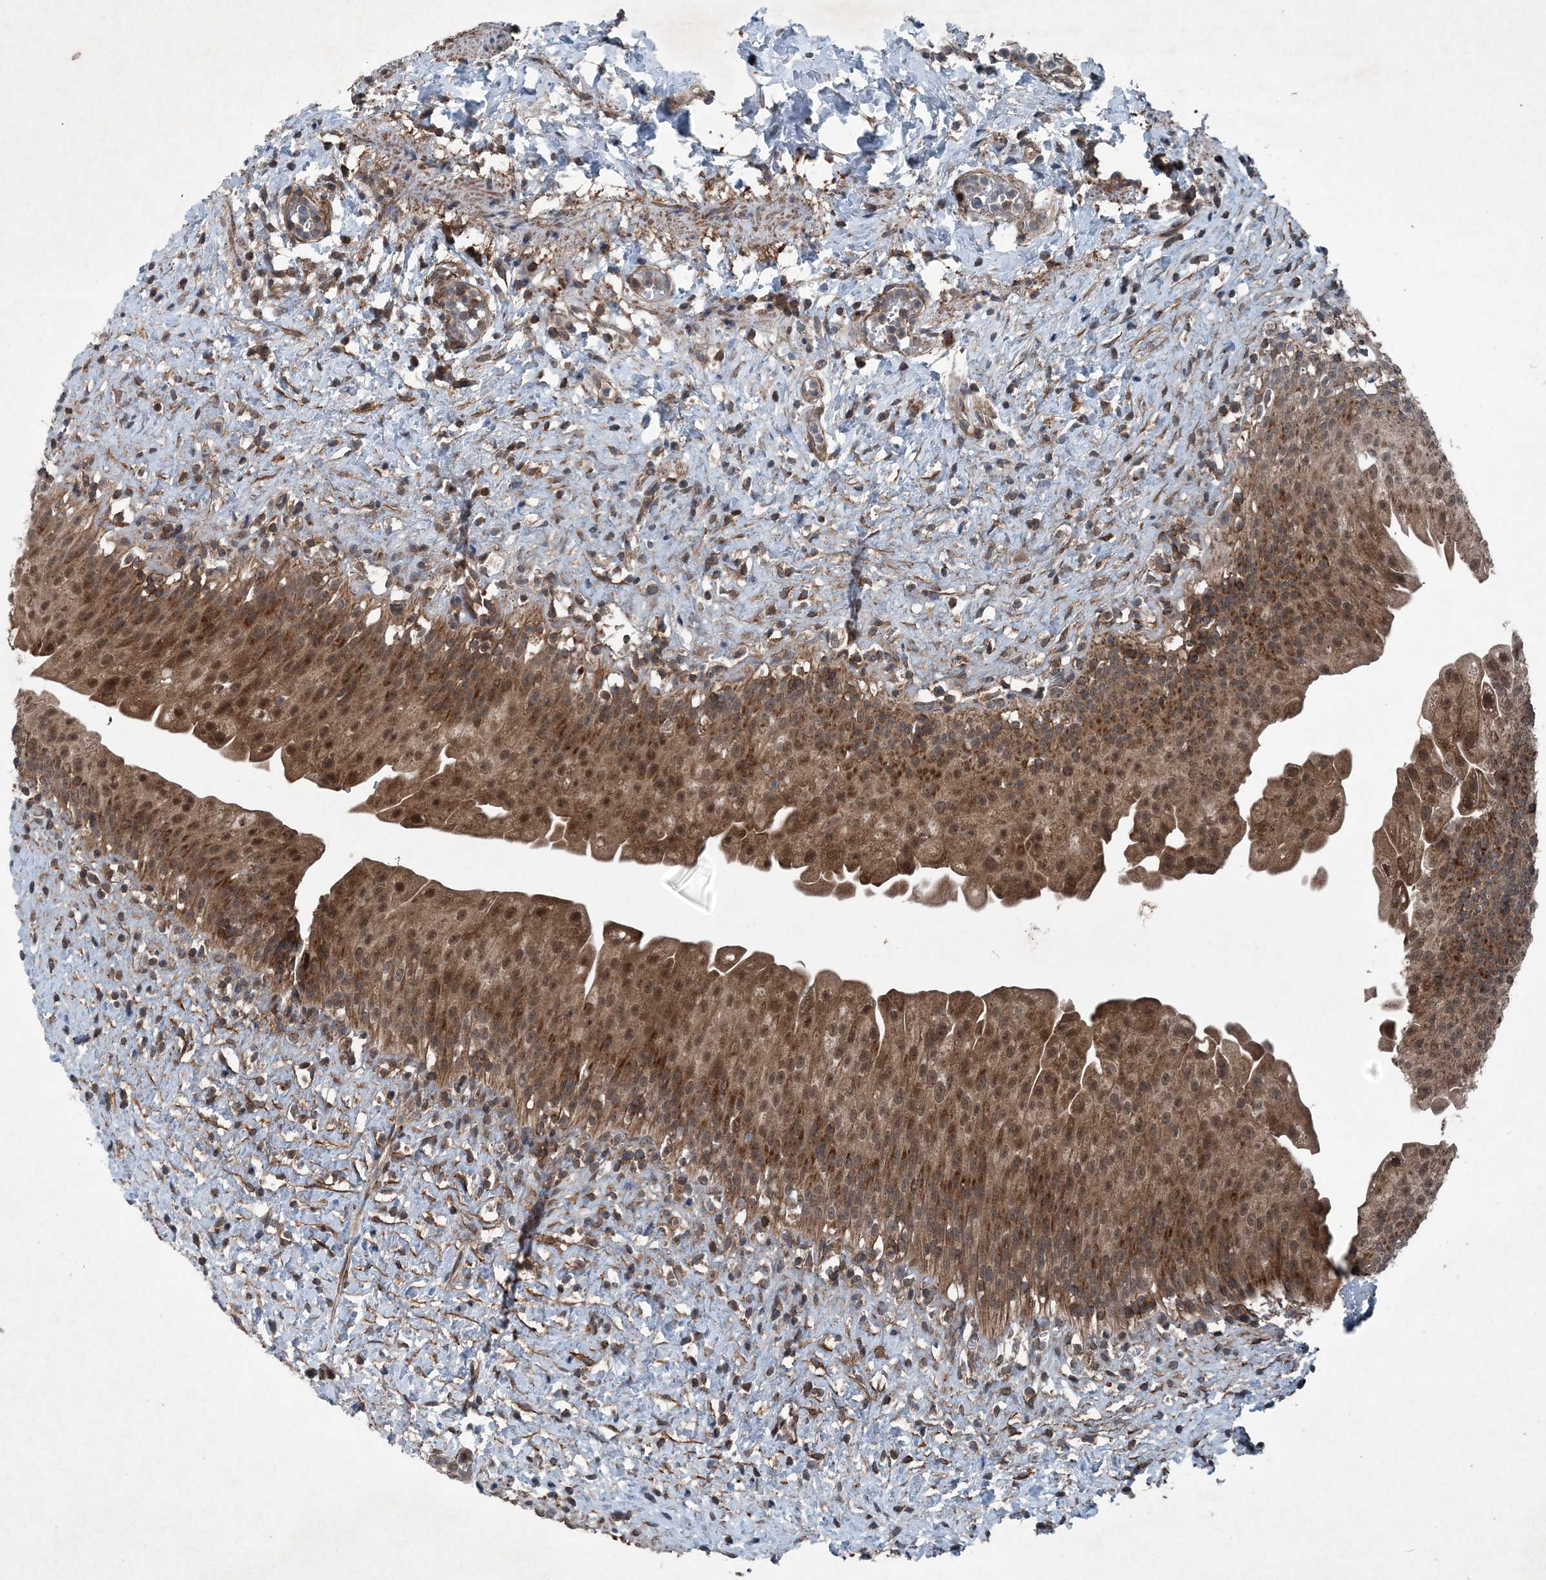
{"staining": {"intensity": "moderate", "quantity": ">75%", "location": "cytoplasmic/membranous,nuclear"}, "tissue": "urinary bladder", "cell_type": "Urothelial cells", "image_type": "normal", "snomed": [{"axis": "morphology", "description": "Normal tissue, NOS"}, {"axis": "topography", "description": "Urinary bladder"}], "caption": "Immunohistochemistry photomicrograph of unremarkable urinary bladder: human urinary bladder stained using IHC exhibits medium levels of moderate protein expression localized specifically in the cytoplasmic/membranous,nuclear of urothelial cells, appearing as a cytoplasmic/membranous,nuclear brown color.", "gene": "NDUFA2", "patient": {"sex": "female", "age": 27}}